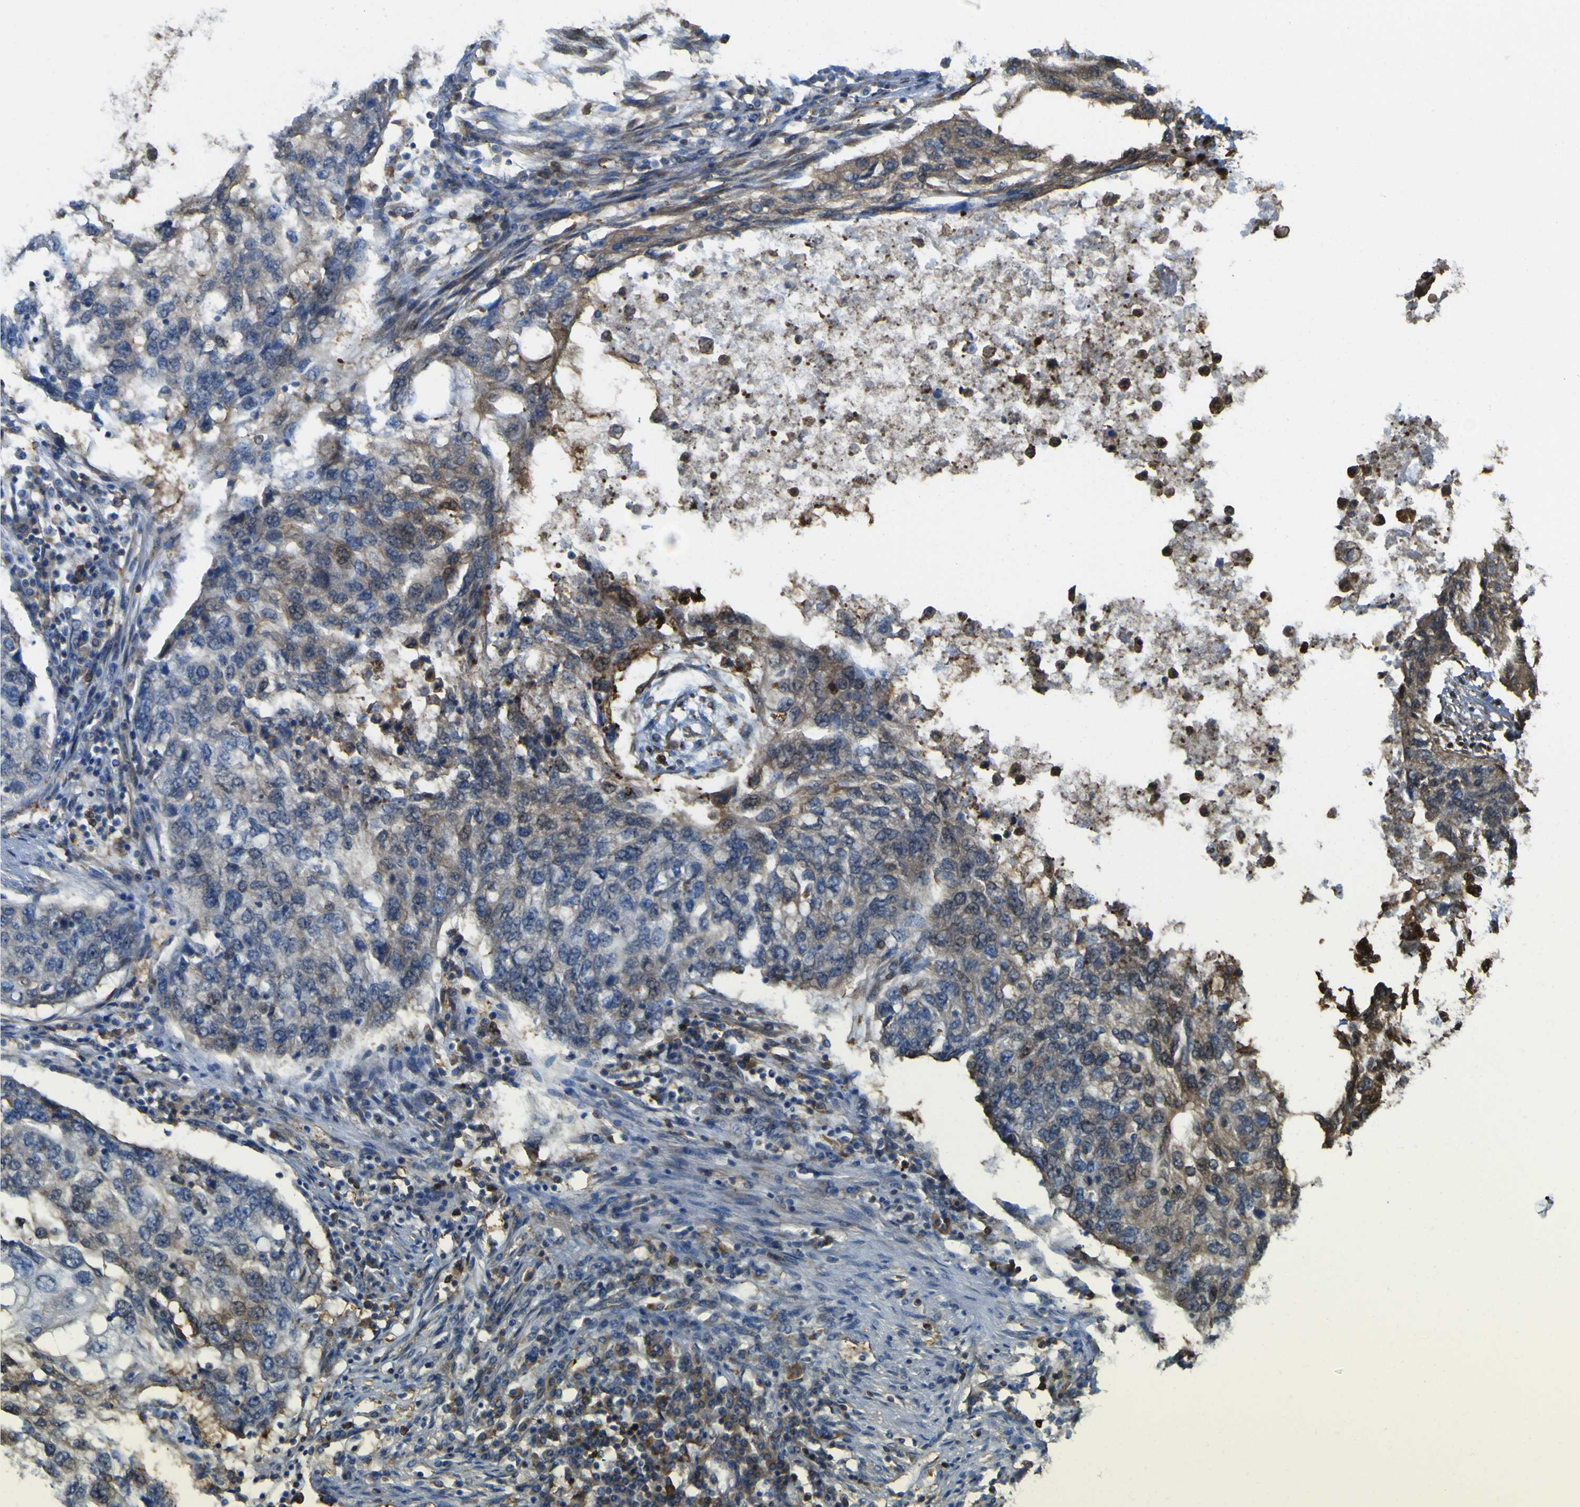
{"staining": {"intensity": "moderate", "quantity": "<25%", "location": "cytoplasmic/membranous"}, "tissue": "lung cancer", "cell_type": "Tumor cells", "image_type": "cancer", "snomed": [{"axis": "morphology", "description": "Squamous cell carcinoma, NOS"}, {"axis": "topography", "description": "Lung"}], "caption": "Immunohistochemical staining of human lung squamous cell carcinoma exhibits low levels of moderate cytoplasmic/membranous protein expression in about <25% of tumor cells. The staining was performed using DAB (3,3'-diaminobenzidine) to visualize the protein expression in brown, while the nuclei were stained in blue with hematoxylin (Magnification: 20x).", "gene": "ABHD3", "patient": {"sex": "female", "age": 63}}